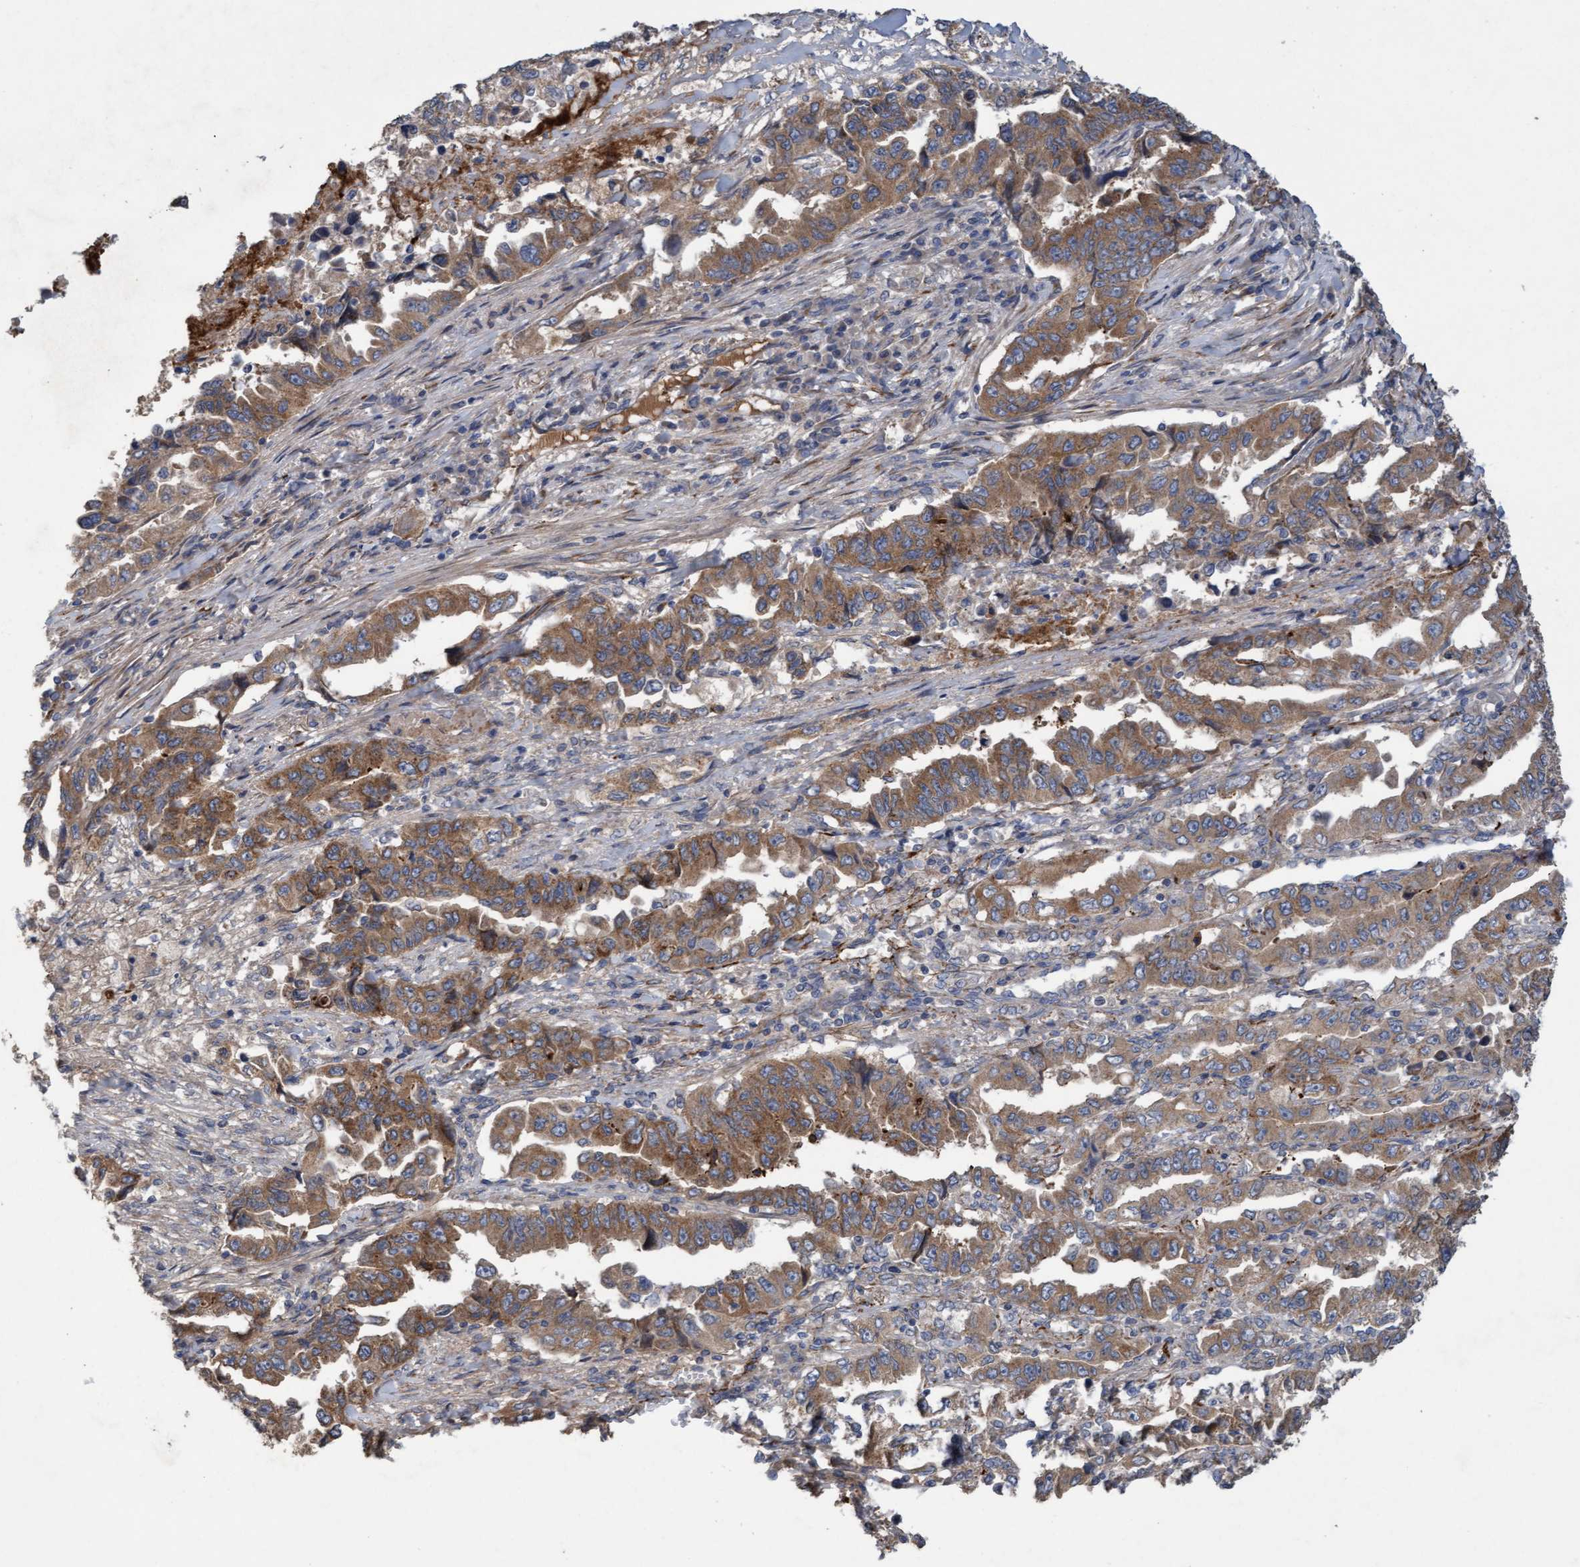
{"staining": {"intensity": "moderate", "quantity": ">75%", "location": "cytoplasmic/membranous"}, "tissue": "lung cancer", "cell_type": "Tumor cells", "image_type": "cancer", "snomed": [{"axis": "morphology", "description": "Adenocarcinoma, NOS"}, {"axis": "topography", "description": "Lung"}], "caption": "A medium amount of moderate cytoplasmic/membranous staining is identified in about >75% of tumor cells in lung cancer tissue.", "gene": "DDHD2", "patient": {"sex": "female", "age": 51}}